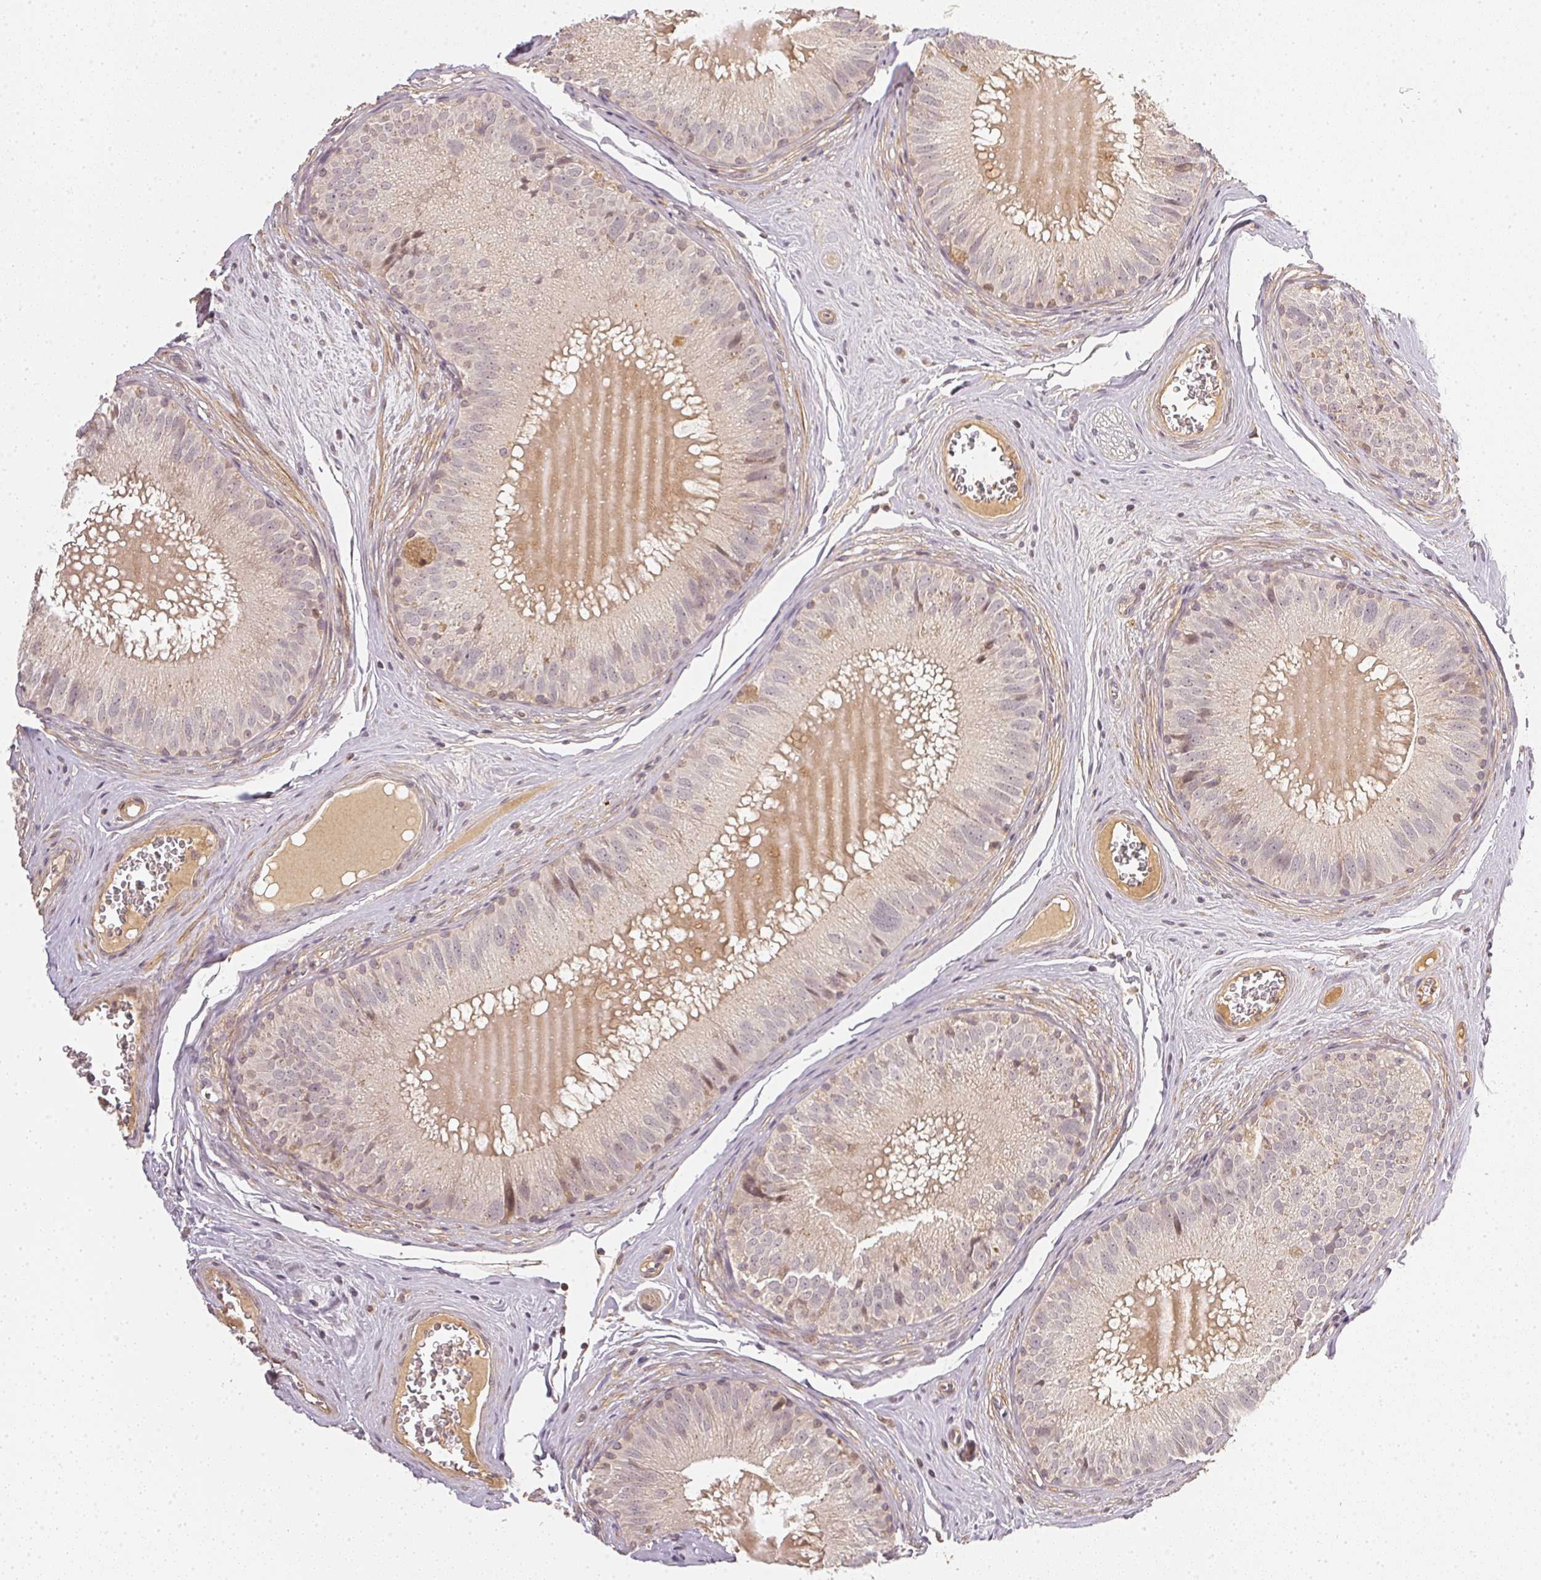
{"staining": {"intensity": "negative", "quantity": "none", "location": "none"}, "tissue": "epididymis", "cell_type": "Glandular cells", "image_type": "normal", "snomed": [{"axis": "morphology", "description": "Normal tissue, NOS"}, {"axis": "topography", "description": "Epididymis, spermatic cord, NOS"}], "caption": "Protein analysis of normal epididymis demonstrates no significant staining in glandular cells. (Stains: DAB (3,3'-diaminobenzidine) immunohistochemistry with hematoxylin counter stain, Microscopy: brightfield microscopy at high magnification).", "gene": "SERPINE1", "patient": {"sex": "male", "age": 39}}